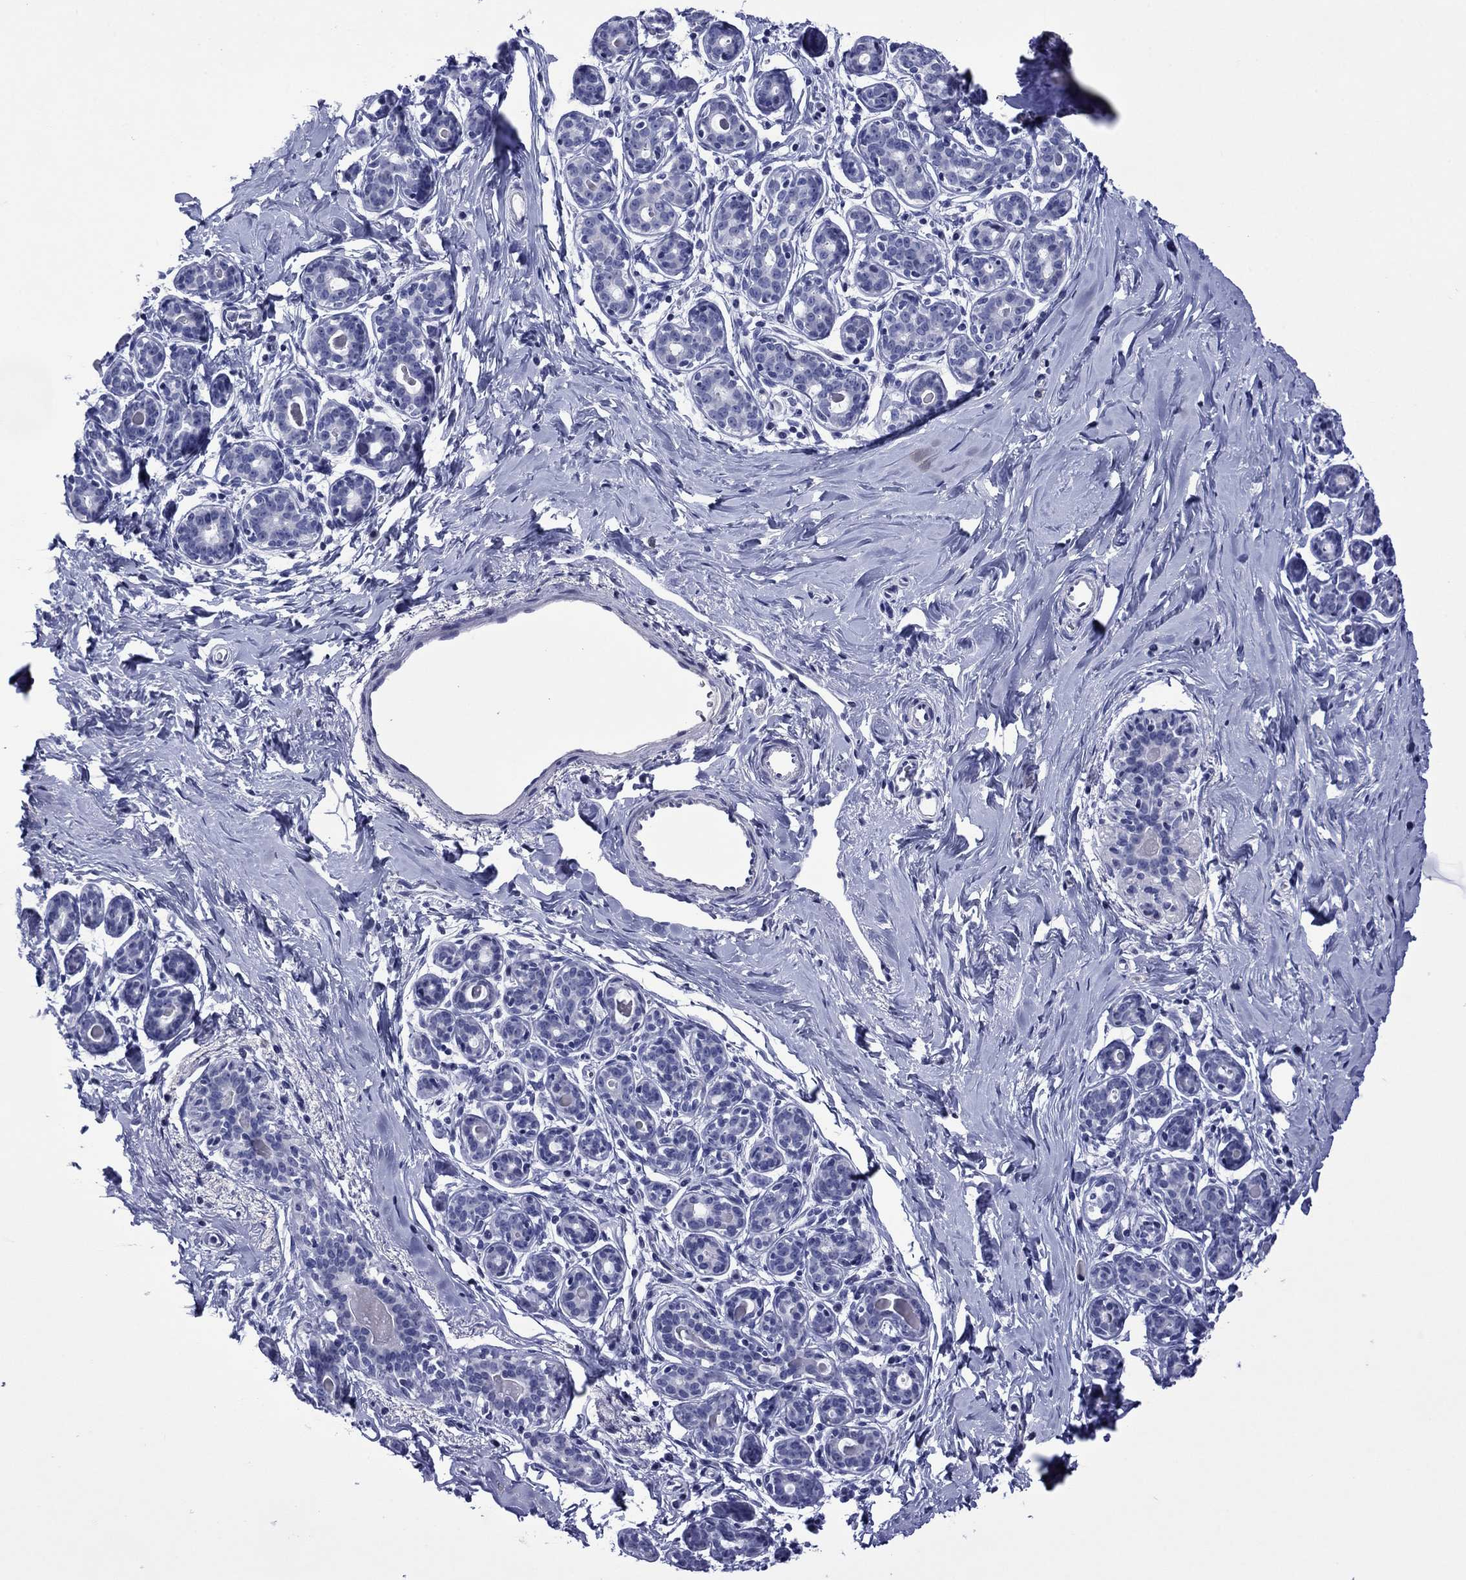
{"staining": {"intensity": "negative", "quantity": "none", "location": "none"}, "tissue": "breast", "cell_type": "Adipocytes", "image_type": "normal", "snomed": [{"axis": "morphology", "description": "Normal tissue, NOS"}, {"axis": "topography", "description": "Skin"}, {"axis": "topography", "description": "Breast"}], "caption": "Immunohistochemical staining of normal human breast demonstrates no significant staining in adipocytes.", "gene": "PIWIL1", "patient": {"sex": "female", "age": 43}}